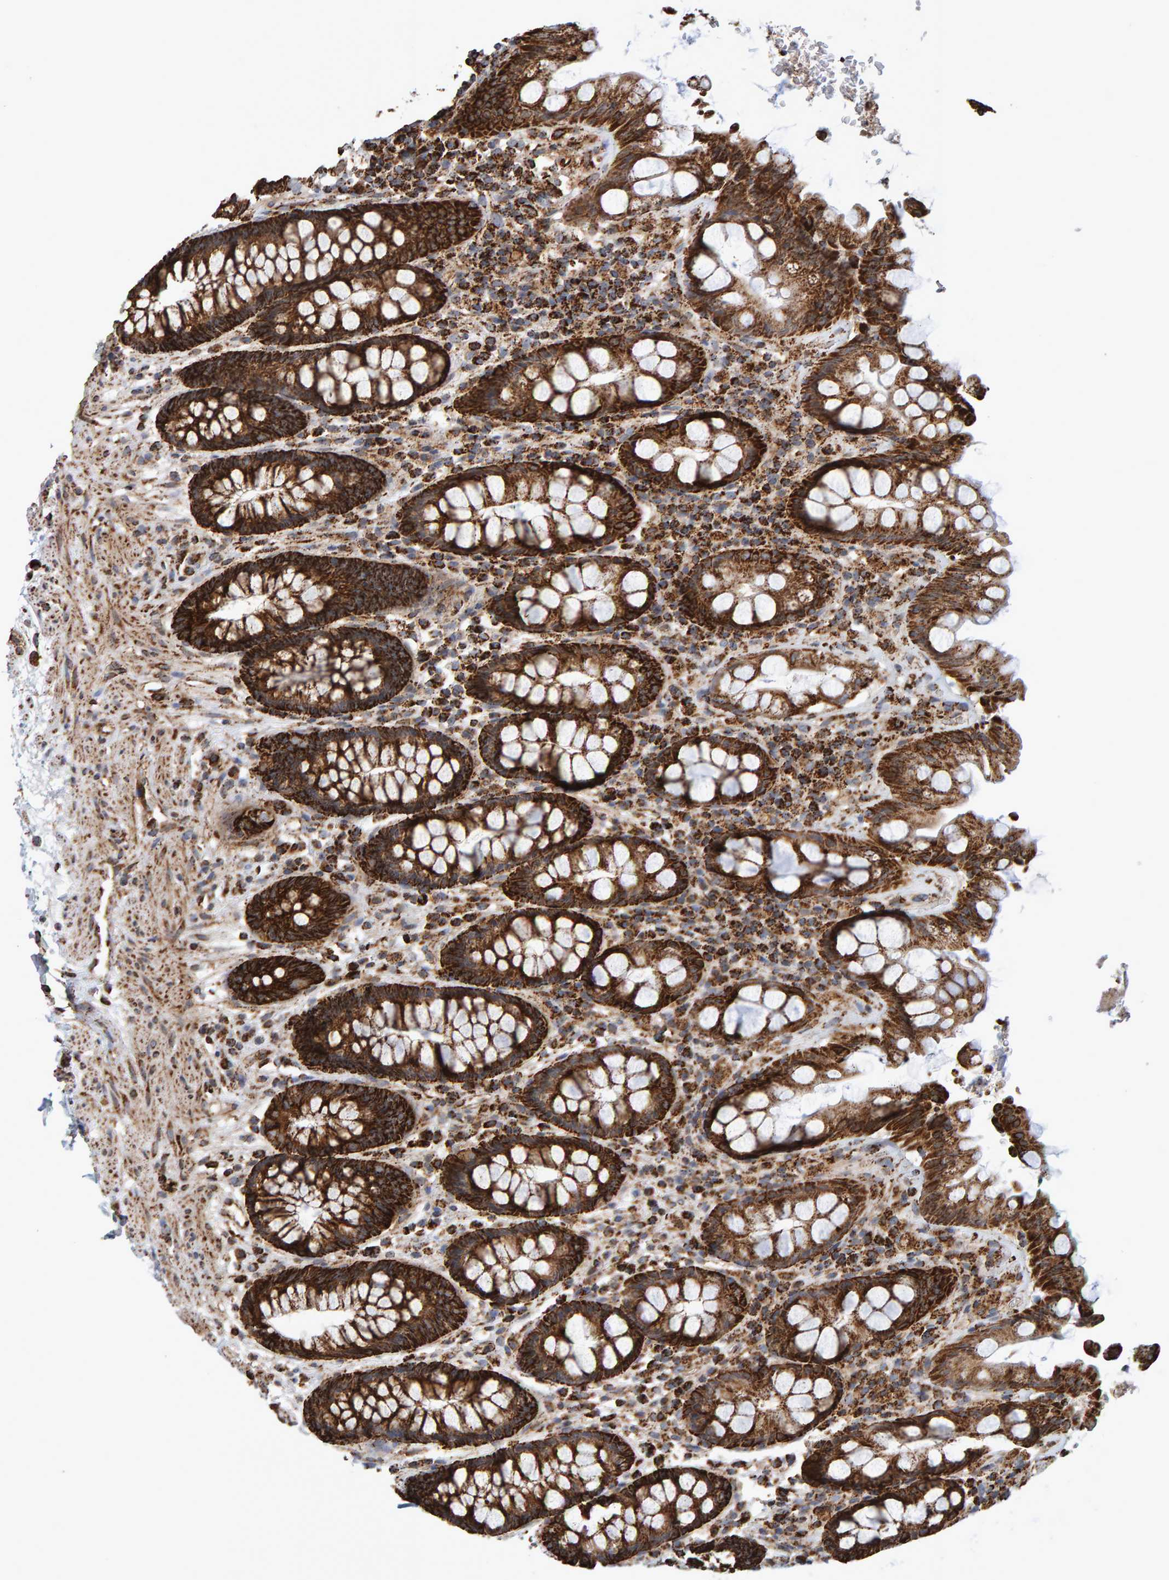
{"staining": {"intensity": "strong", "quantity": ">75%", "location": "cytoplasmic/membranous"}, "tissue": "rectum", "cell_type": "Glandular cells", "image_type": "normal", "snomed": [{"axis": "morphology", "description": "Normal tissue, NOS"}, {"axis": "topography", "description": "Rectum"}], "caption": "Strong cytoplasmic/membranous protein staining is present in approximately >75% of glandular cells in rectum.", "gene": "MRPL45", "patient": {"sex": "male", "age": 64}}